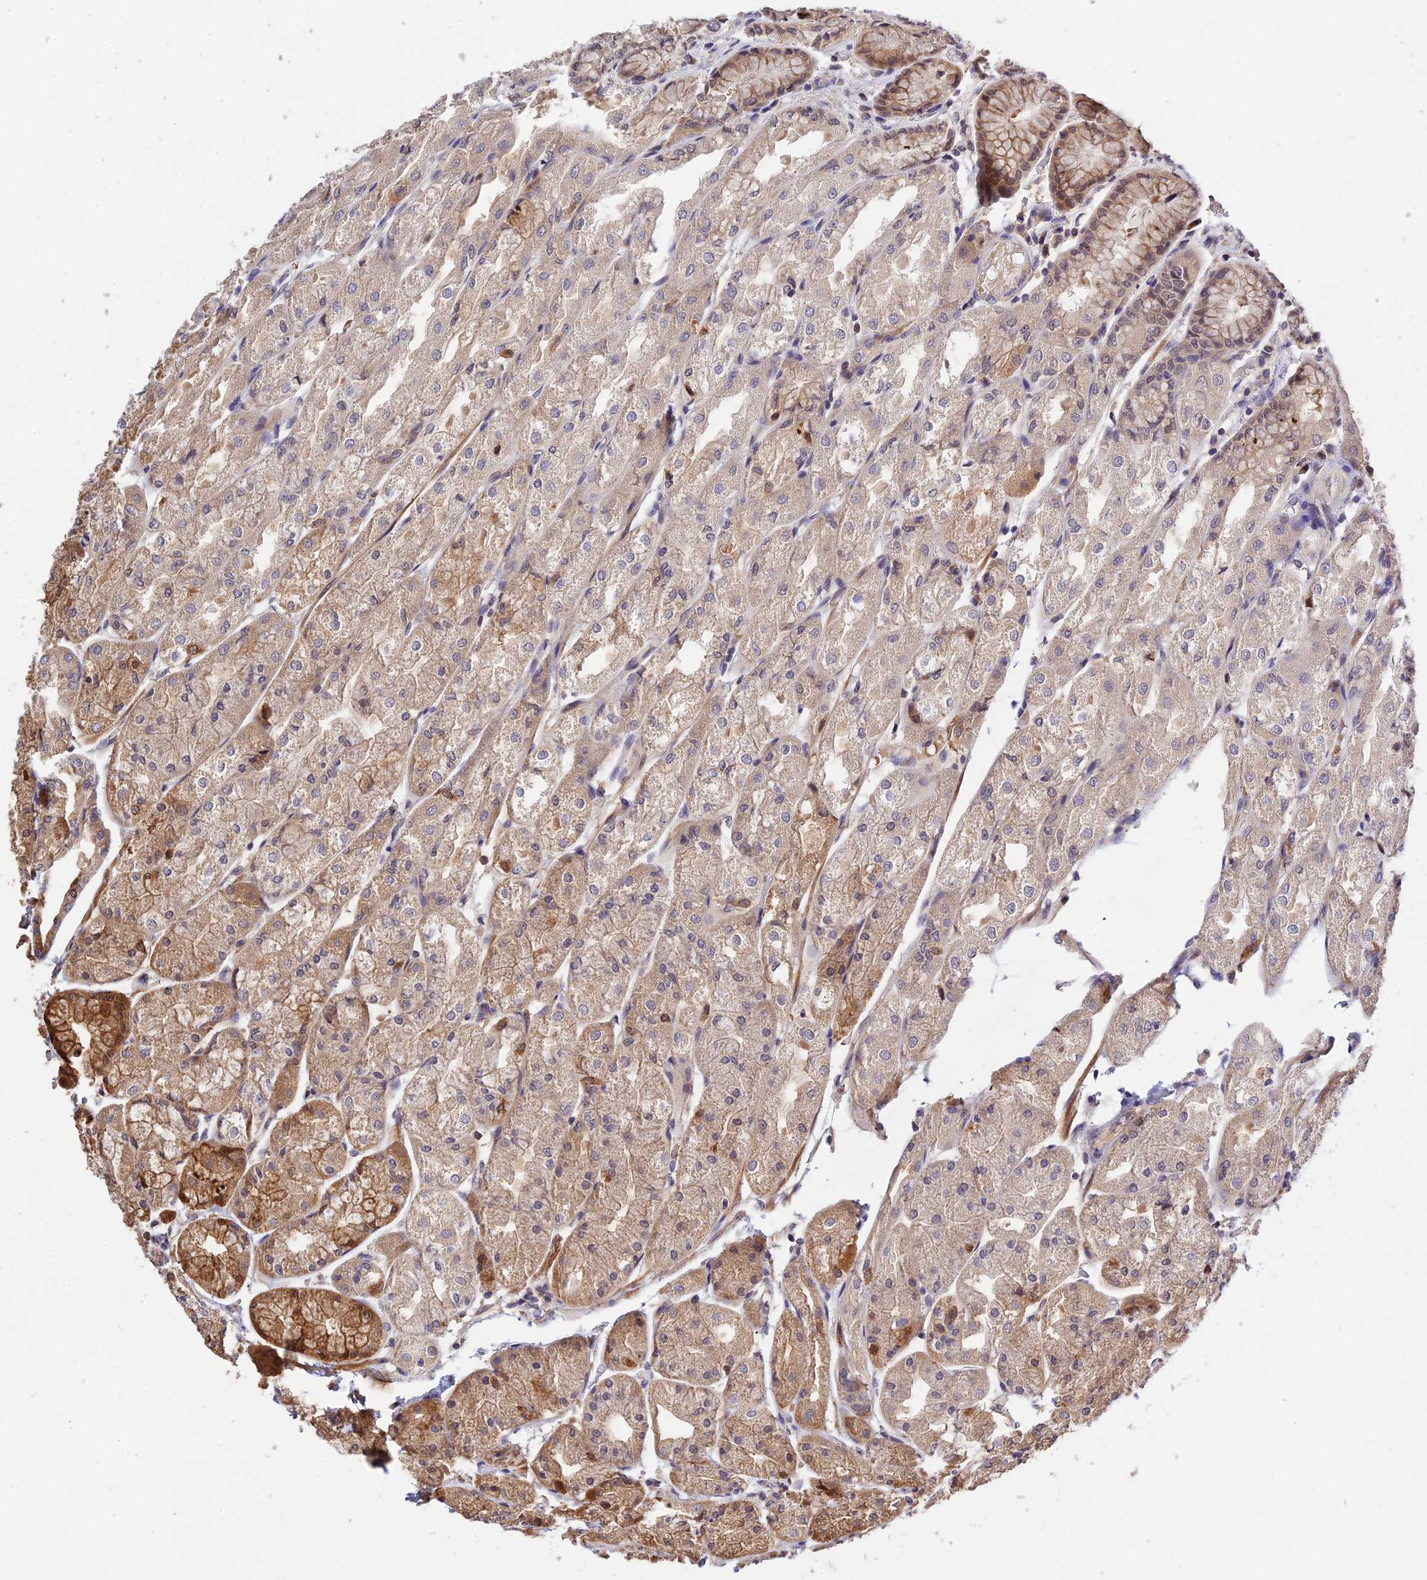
{"staining": {"intensity": "moderate", "quantity": "25%-75%", "location": "cytoplasmic/membranous"}, "tissue": "stomach", "cell_type": "Glandular cells", "image_type": "normal", "snomed": [{"axis": "morphology", "description": "Normal tissue, NOS"}, {"axis": "topography", "description": "Stomach, upper"}], "caption": "Immunohistochemistry (IHC) (DAB (3,3'-diaminobenzidine)) staining of unremarkable human stomach displays moderate cytoplasmic/membranous protein positivity in approximately 25%-75% of glandular cells.", "gene": "CWH43", "patient": {"sex": "male", "age": 72}}